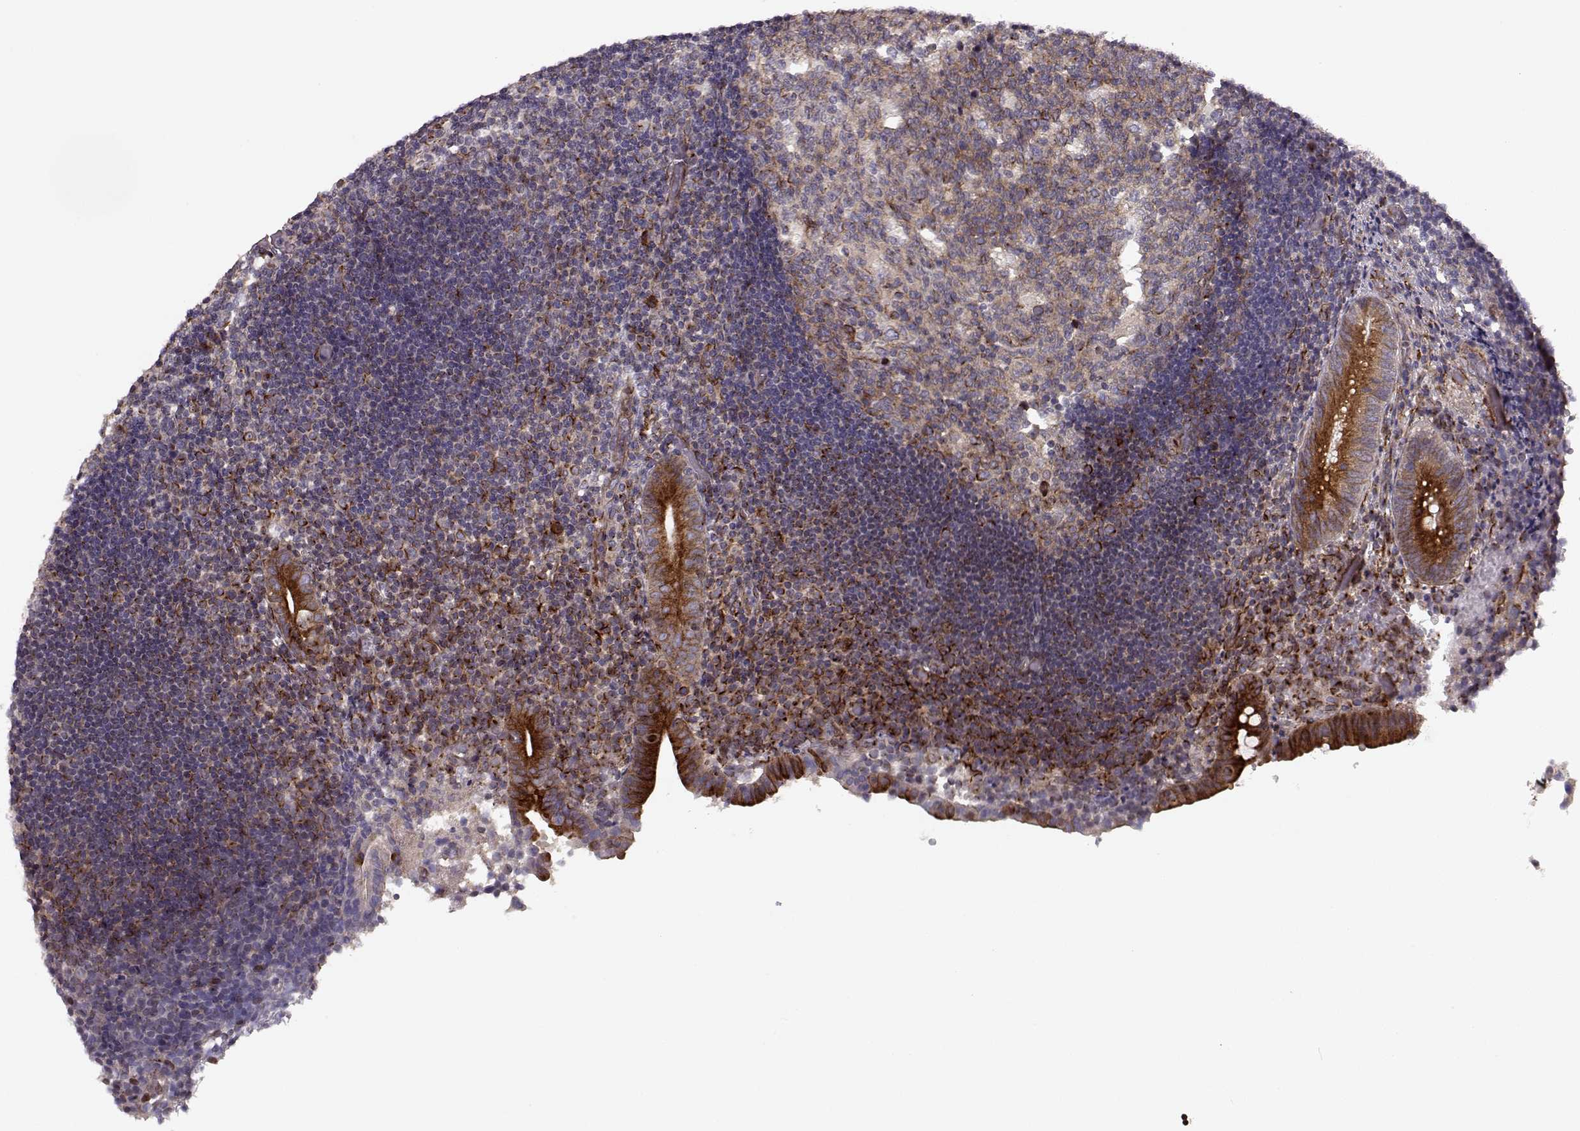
{"staining": {"intensity": "moderate", "quantity": ">75%", "location": "cytoplasmic/membranous"}, "tissue": "appendix", "cell_type": "Glandular cells", "image_type": "normal", "snomed": [{"axis": "morphology", "description": "Normal tissue, NOS"}, {"axis": "topography", "description": "Appendix"}], "caption": "An IHC micrograph of unremarkable tissue is shown. Protein staining in brown labels moderate cytoplasmic/membranous positivity in appendix within glandular cells. Nuclei are stained in blue.", "gene": "MTR", "patient": {"sex": "female", "age": 32}}